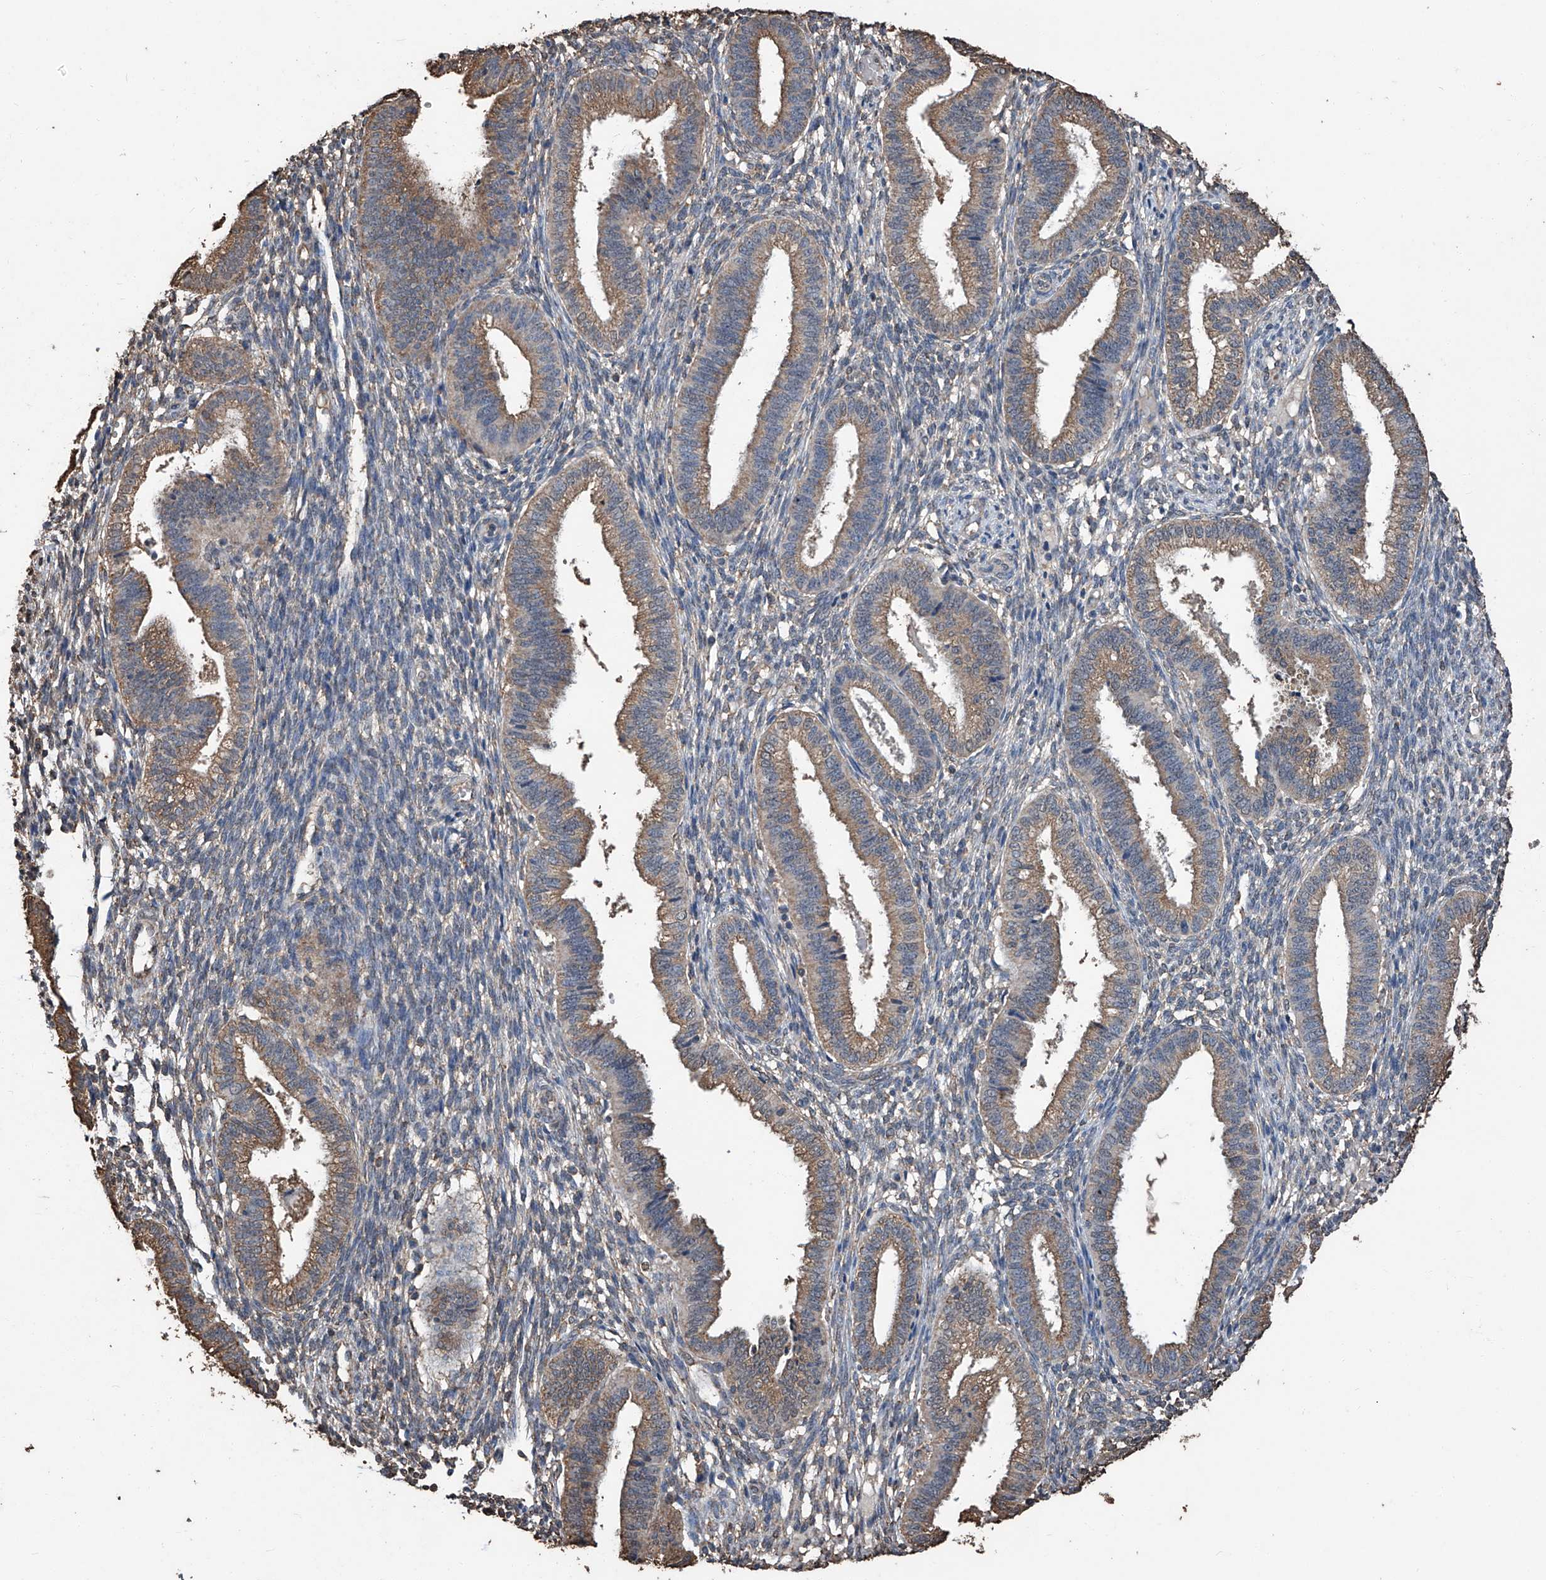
{"staining": {"intensity": "weak", "quantity": ">75%", "location": "cytoplasmic/membranous"}, "tissue": "endometrium", "cell_type": "Cells in endometrial stroma", "image_type": "normal", "snomed": [{"axis": "morphology", "description": "Normal tissue, NOS"}, {"axis": "topography", "description": "Endometrium"}], "caption": "Immunohistochemical staining of unremarkable human endometrium displays weak cytoplasmic/membranous protein expression in about >75% of cells in endometrial stroma. (DAB (3,3'-diaminobenzidine) IHC, brown staining for protein, blue staining for nuclei).", "gene": "STARD7", "patient": {"sex": "female", "age": 39}}